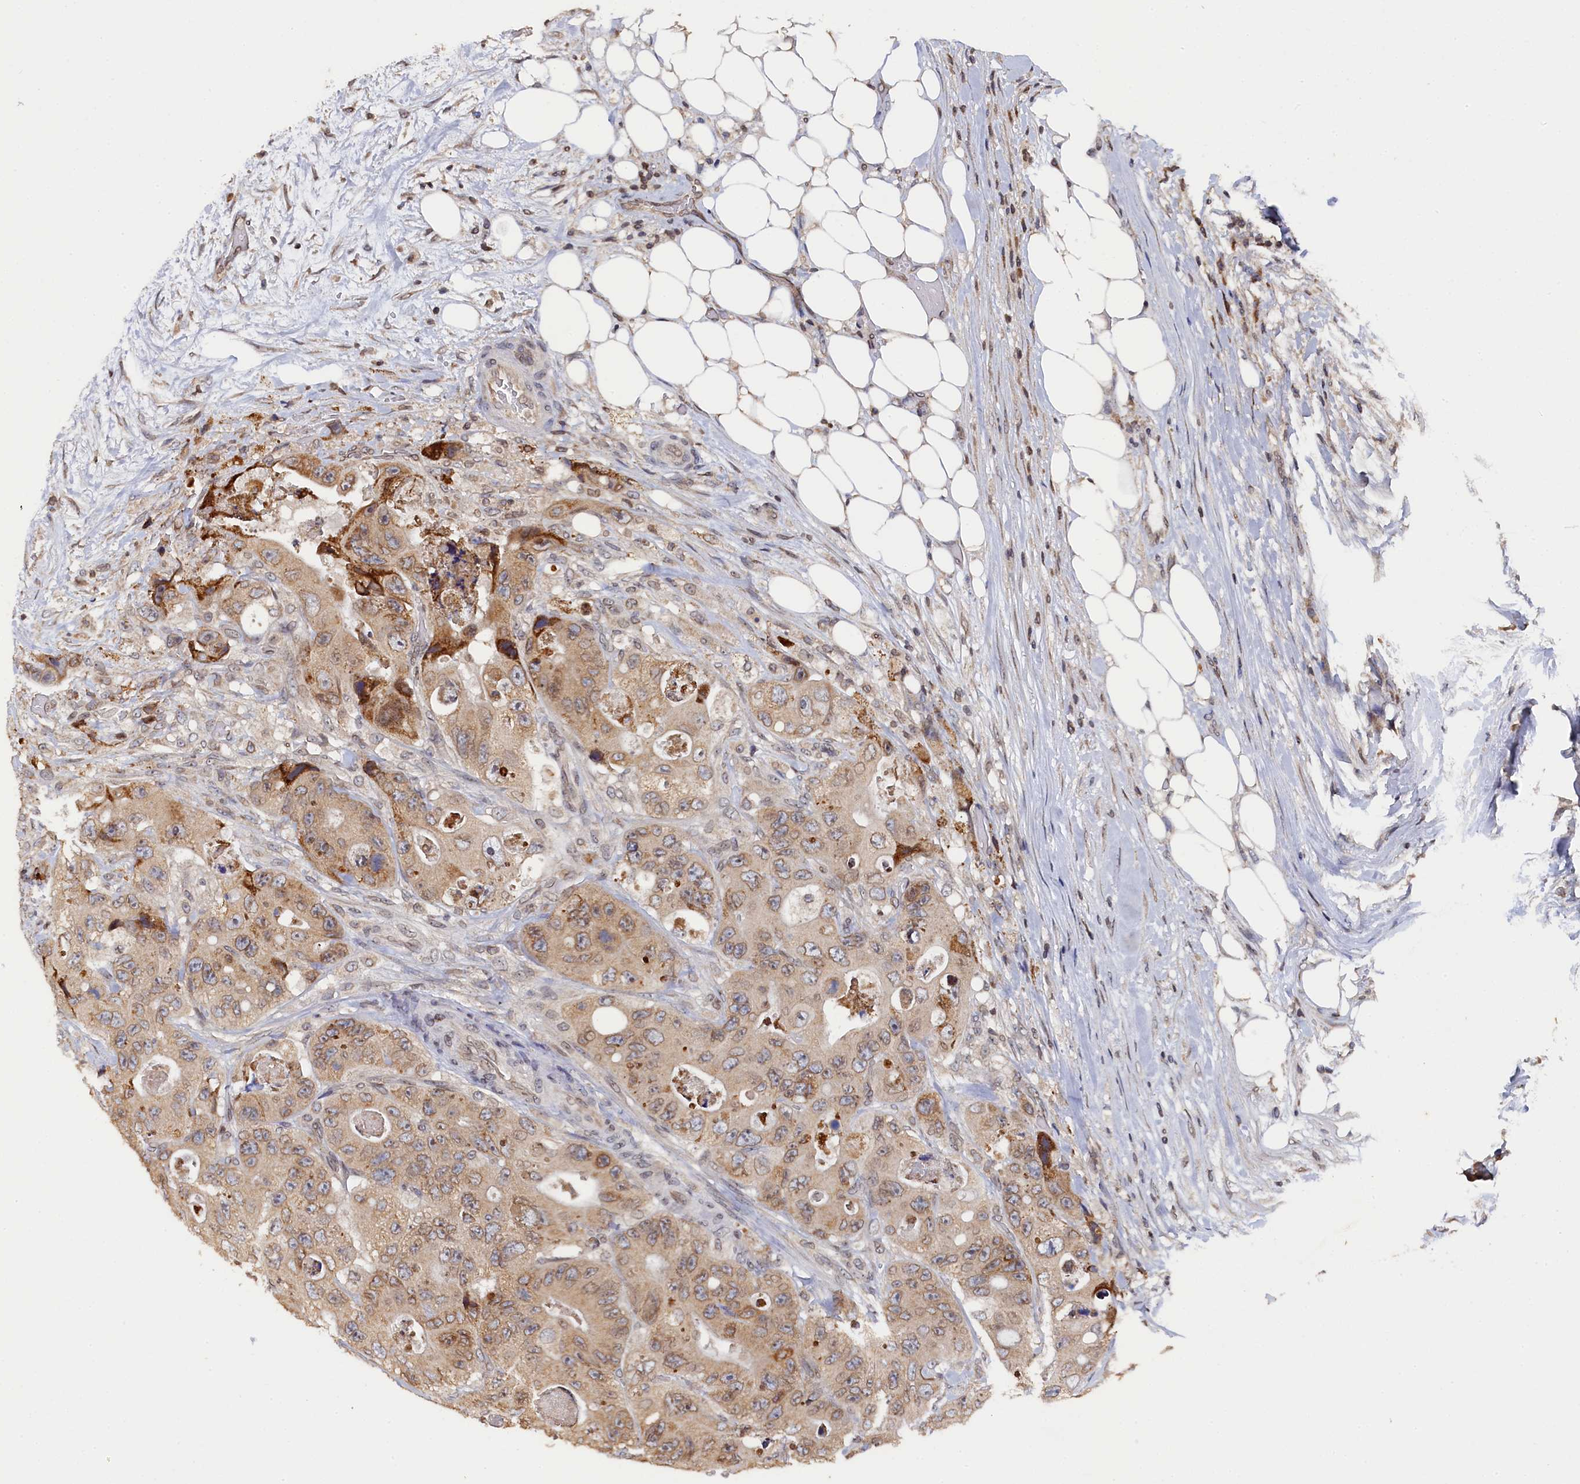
{"staining": {"intensity": "moderate", "quantity": ">75%", "location": "cytoplasmic/membranous"}, "tissue": "colorectal cancer", "cell_type": "Tumor cells", "image_type": "cancer", "snomed": [{"axis": "morphology", "description": "Adenocarcinoma, NOS"}, {"axis": "topography", "description": "Colon"}], "caption": "Immunohistochemistry staining of colorectal cancer, which shows medium levels of moderate cytoplasmic/membranous staining in approximately >75% of tumor cells indicating moderate cytoplasmic/membranous protein staining. The staining was performed using DAB (3,3'-diaminobenzidine) (brown) for protein detection and nuclei were counterstained in hematoxylin (blue).", "gene": "ANKEF1", "patient": {"sex": "female", "age": 46}}